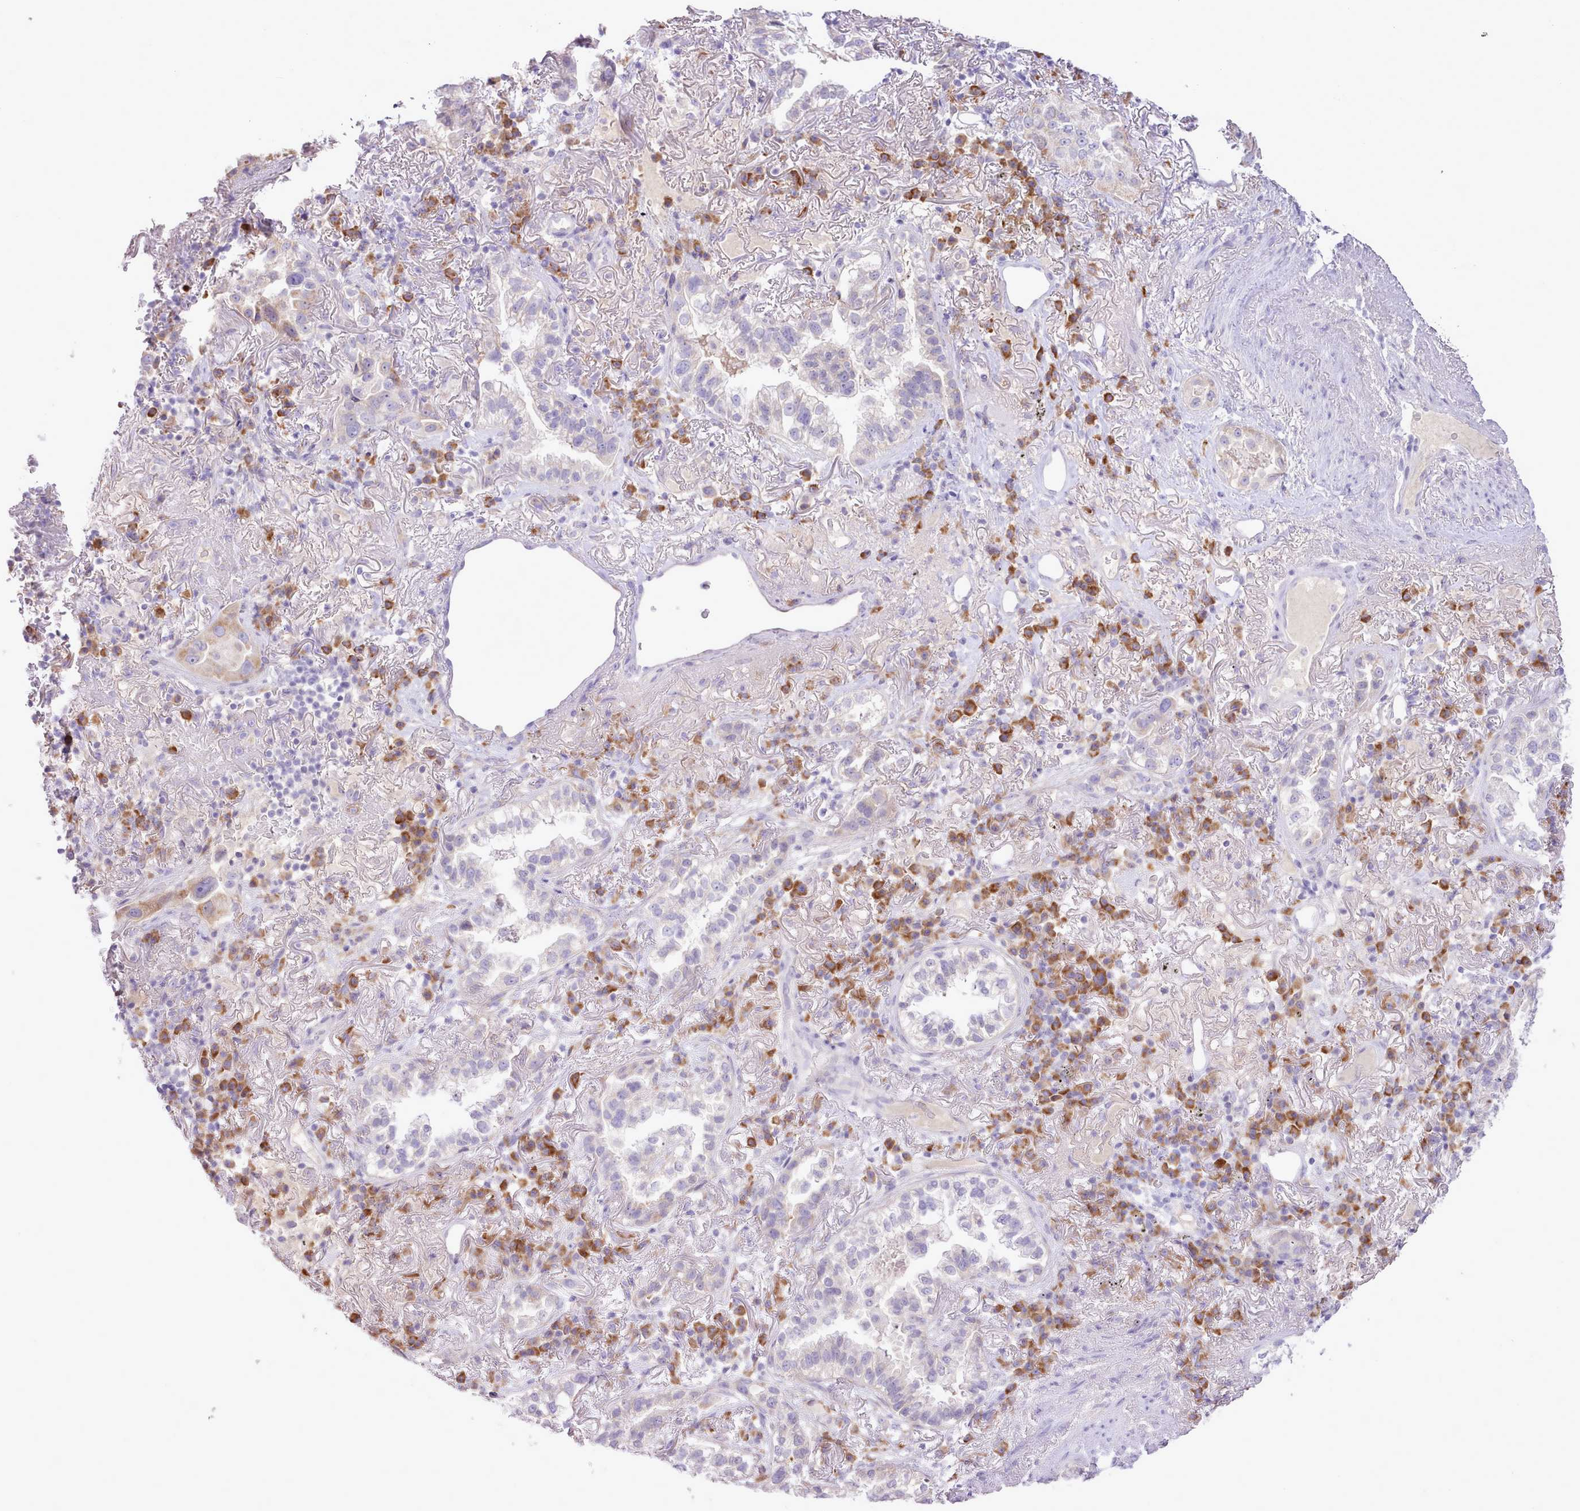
{"staining": {"intensity": "weak", "quantity": "<25%", "location": "cytoplasmic/membranous"}, "tissue": "lung cancer", "cell_type": "Tumor cells", "image_type": "cancer", "snomed": [{"axis": "morphology", "description": "Adenocarcinoma, NOS"}, {"axis": "topography", "description": "Lung"}], "caption": "Photomicrograph shows no protein positivity in tumor cells of lung cancer (adenocarcinoma) tissue.", "gene": "CCL1", "patient": {"sex": "female", "age": 69}}